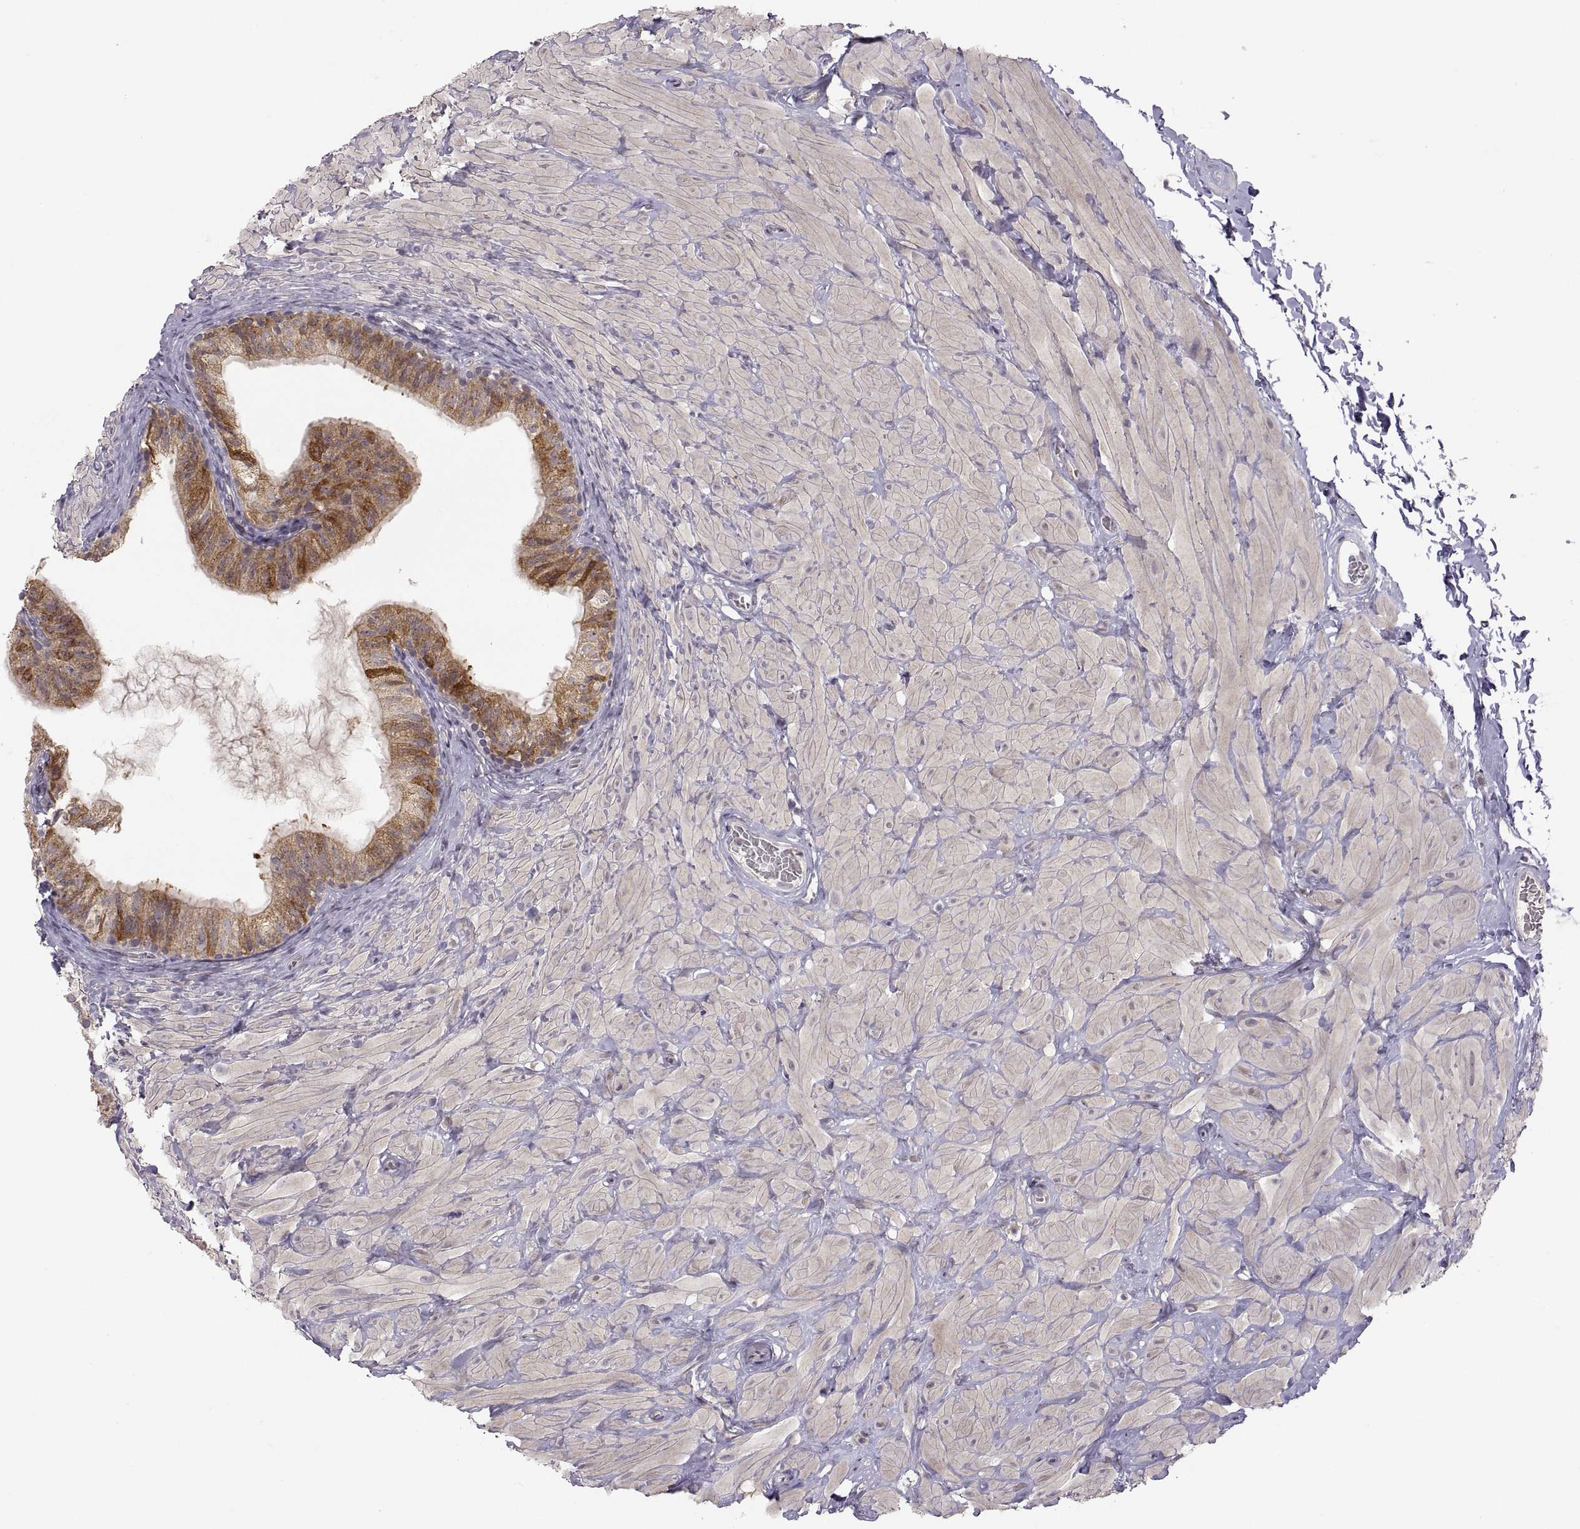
{"staining": {"intensity": "moderate", "quantity": ">75%", "location": "cytoplasmic/membranous"}, "tissue": "epididymis", "cell_type": "Glandular cells", "image_type": "normal", "snomed": [{"axis": "morphology", "description": "Normal tissue, NOS"}, {"axis": "topography", "description": "Epididymis"}, {"axis": "topography", "description": "Vas deferens"}], "caption": "Protein staining of normal epididymis reveals moderate cytoplasmic/membranous positivity in about >75% of glandular cells. The staining was performed using DAB, with brown indicating positive protein expression. Nuclei are stained blue with hematoxylin.", "gene": "HMGCR", "patient": {"sex": "male", "age": 23}}